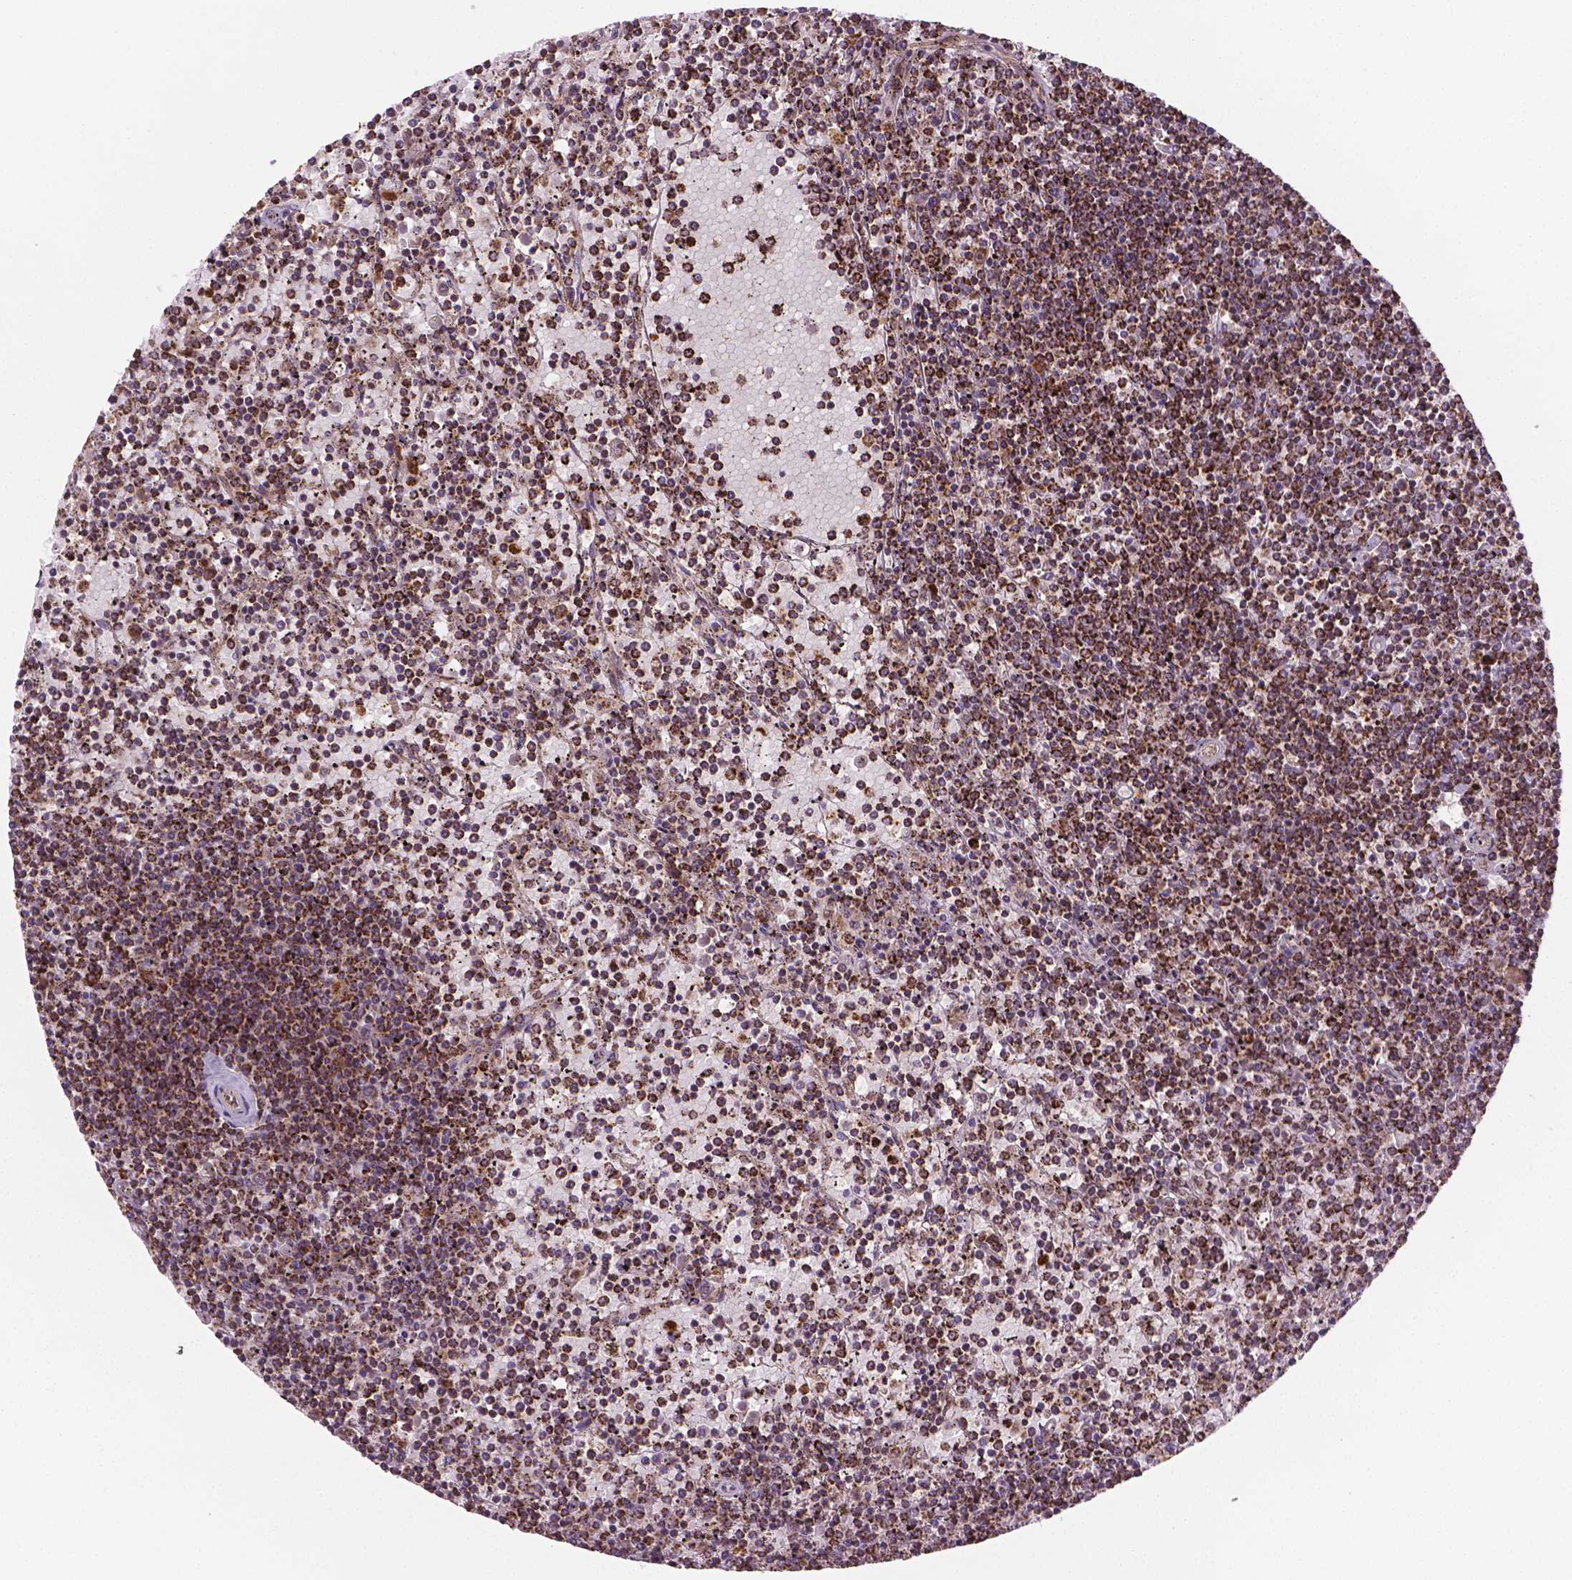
{"staining": {"intensity": "strong", "quantity": ">75%", "location": "cytoplasmic/membranous"}, "tissue": "lymphoma", "cell_type": "Tumor cells", "image_type": "cancer", "snomed": [{"axis": "morphology", "description": "Malignant lymphoma, non-Hodgkin's type, Low grade"}, {"axis": "topography", "description": "Spleen"}], "caption": "About >75% of tumor cells in human low-grade malignant lymphoma, non-Hodgkin's type reveal strong cytoplasmic/membranous protein expression as visualized by brown immunohistochemical staining.", "gene": "PIBF1", "patient": {"sex": "female", "age": 77}}